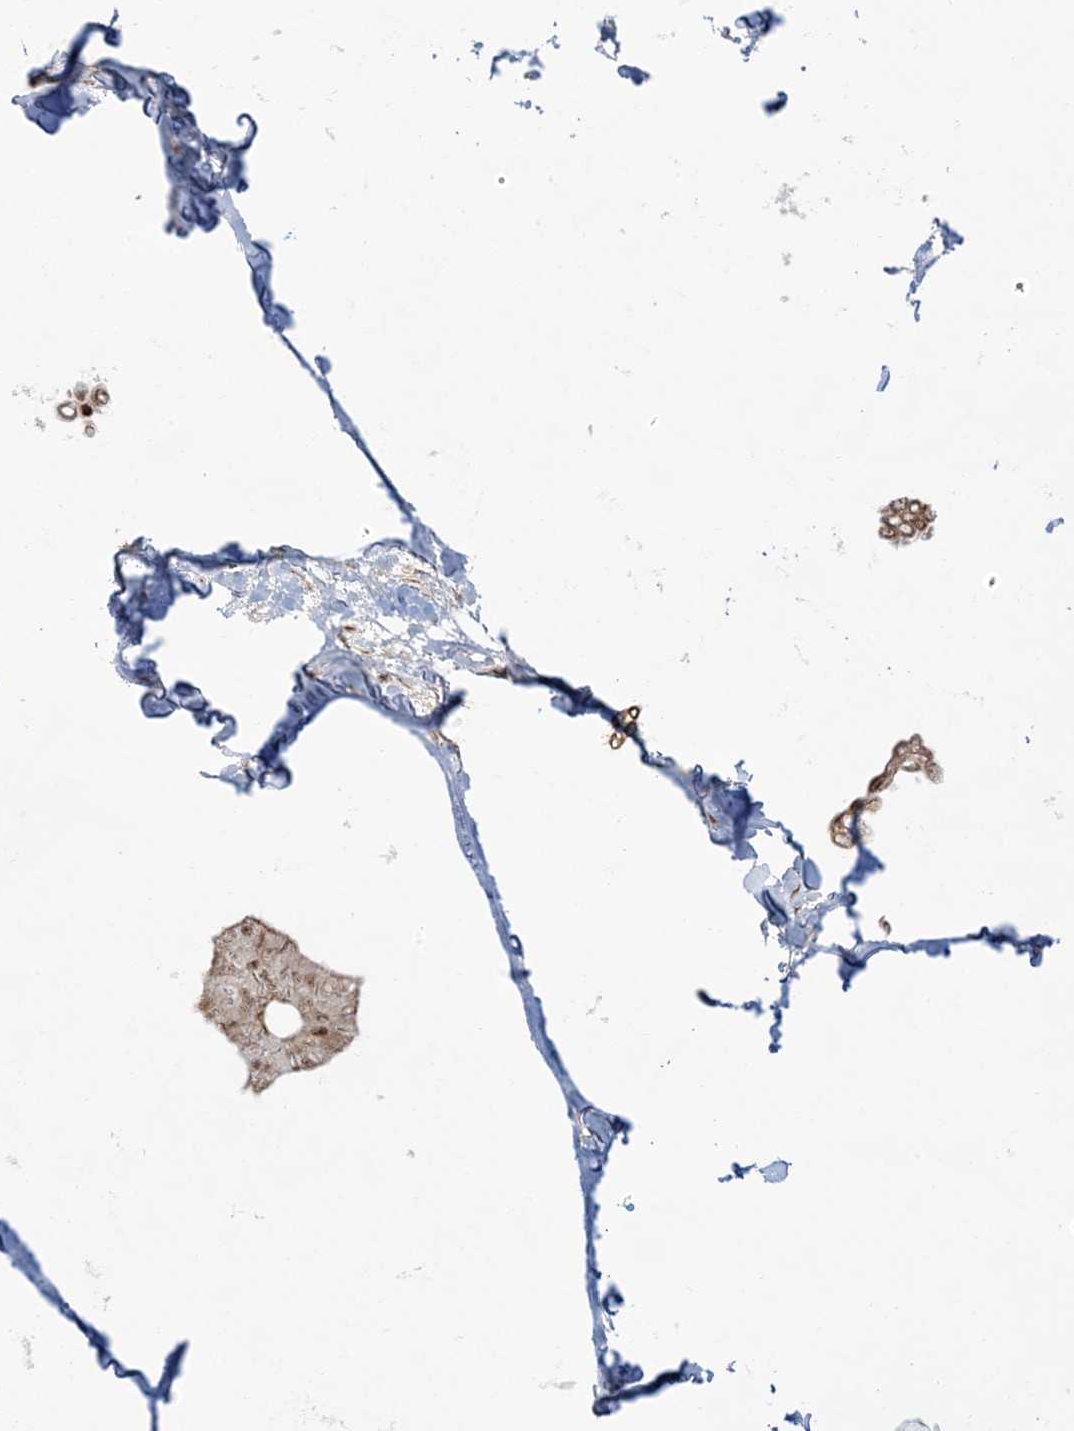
{"staining": {"intensity": "moderate", "quantity": "25%-75%", "location": "nuclear"}, "tissue": "breast cancer", "cell_type": "Tumor cells", "image_type": "cancer", "snomed": [{"axis": "morphology", "description": "Duct carcinoma"}, {"axis": "topography", "description": "Breast"}], "caption": "IHC (DAB (3,3'-diaminobenzidine)) staining of breast cancer (infiltrating ductal carcinoma) reveals moderate nuclear protein positivity in approximately 25%-75% of tumor cells.", "gene": "RBM10", "patient": {"sex": "female", "age": 93}}